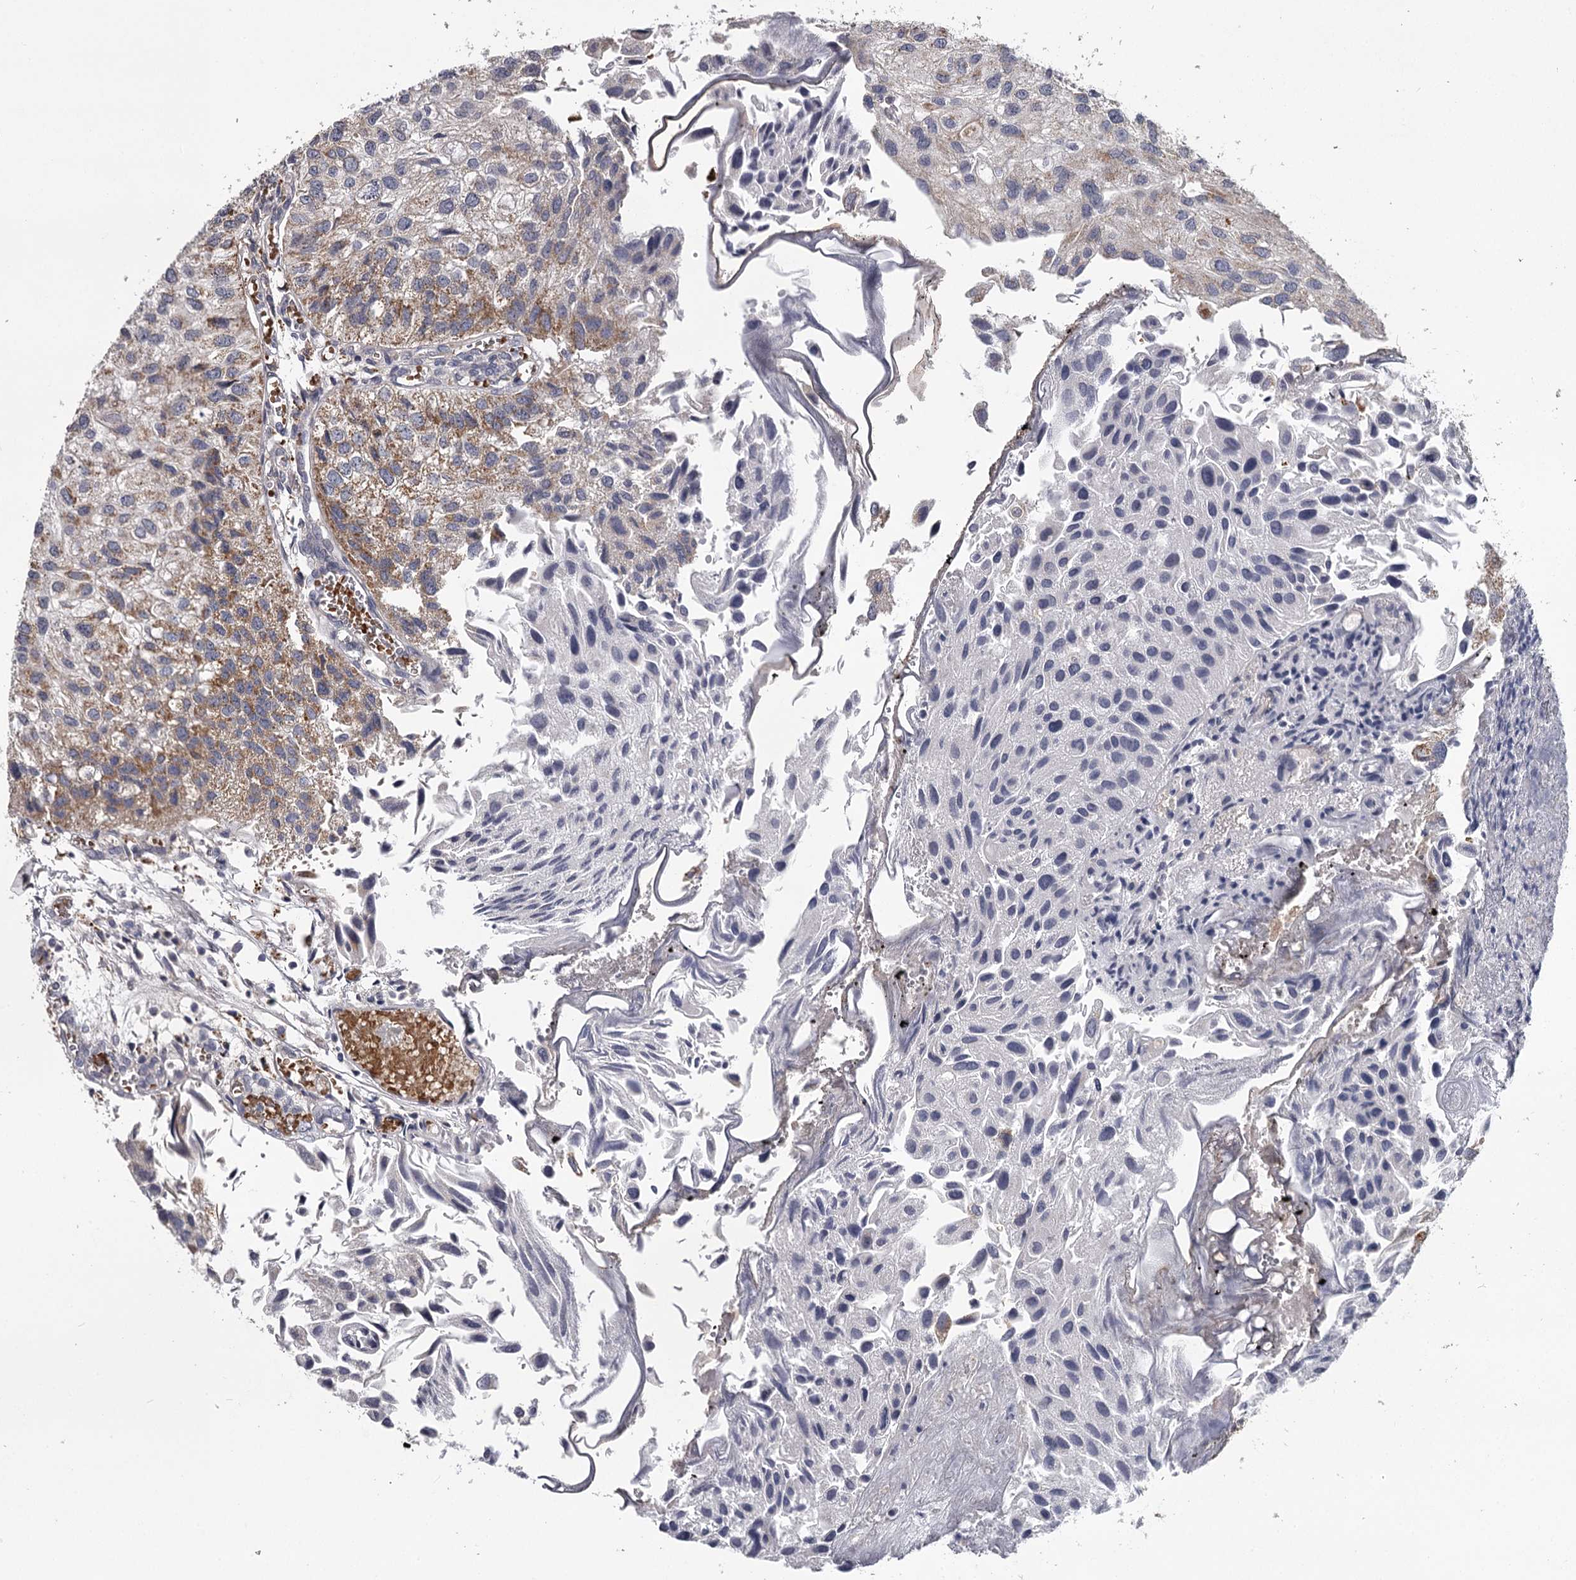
{"staining": {"intensity": "moderate", "quantity": "25%-75%", "location": "cytoplasmic/membranous"}, "tissue": "urothelial cancer", "cell_type": "Tumor cells", "image_type": "cancer", "snomed": [{"axis": "morphology", "description": "Urothelial carcinoma, Low grade"}, {"axis": "topography", "description": "Urinary bladder"}], "caption": "Urothelial cancer stained for a protein shows moderate cytoplasmic/membranous positivity in tumor cells.", "gene": "RASSF6", "patient": {"sex": "female", "age": 89}}